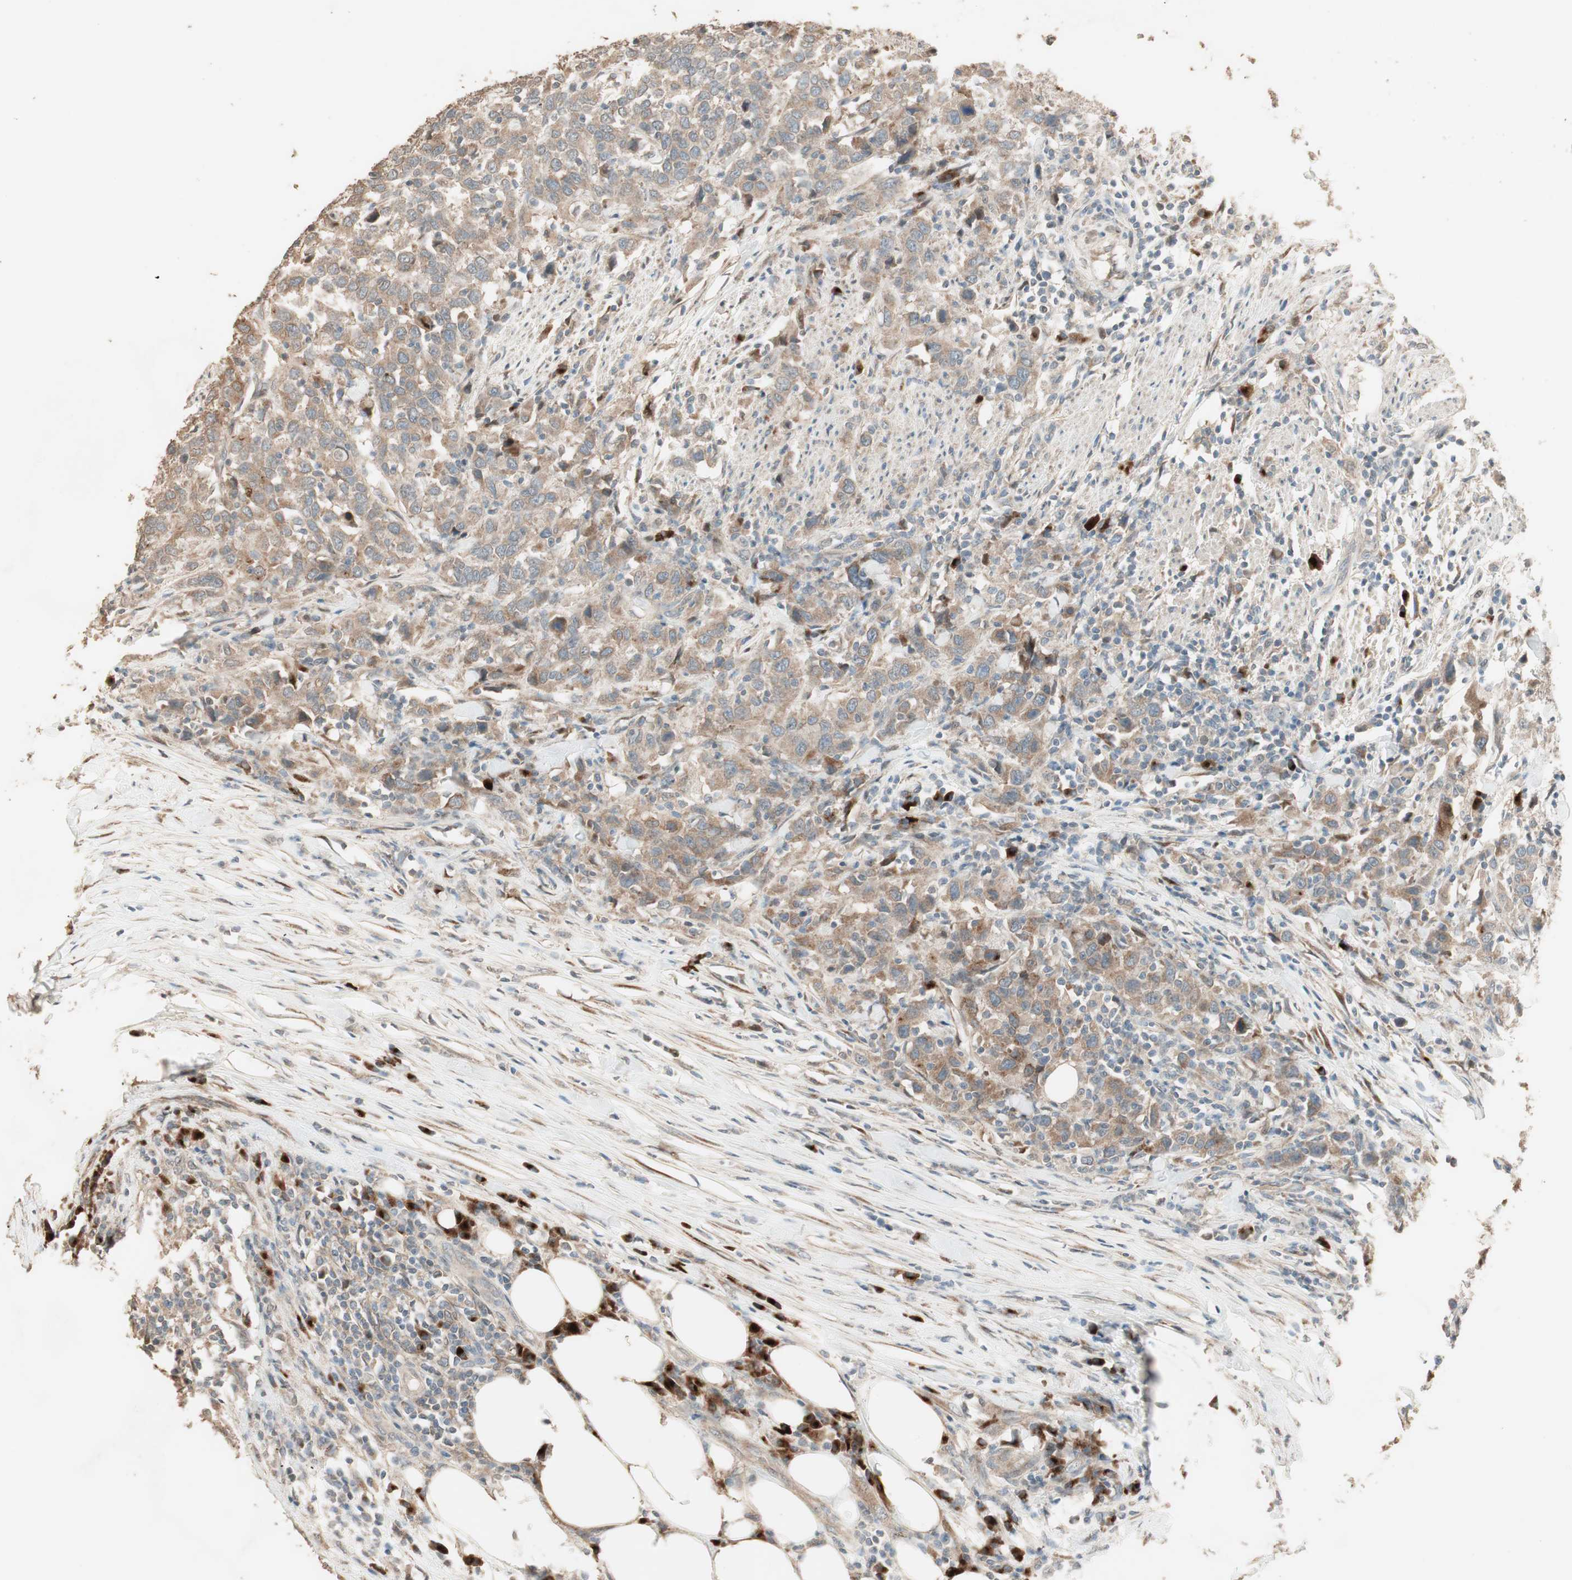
{"staining": {"intensity": "moderate", "quantity": ">75%", "location": "cytoplasmic/membranous"}, "tissue": "urothelial cancer", "cell_type": "Tumor cells", "image_type": "cancer", "snomed": [{"axis": "morphology", "description": "Urothelial carcinoma, High grade"}, {"axis": "topography", "description": "Urinary bladder"}], "caption": "IHC image of human urothelial cancer stained for a protein (brown), which shows medium levels of moderate cytoplasmic/membranous positivity in approximately >75% of tumor cells.", "gene": "RARRES1", "patient": {"sex": "male", "age": 61}}